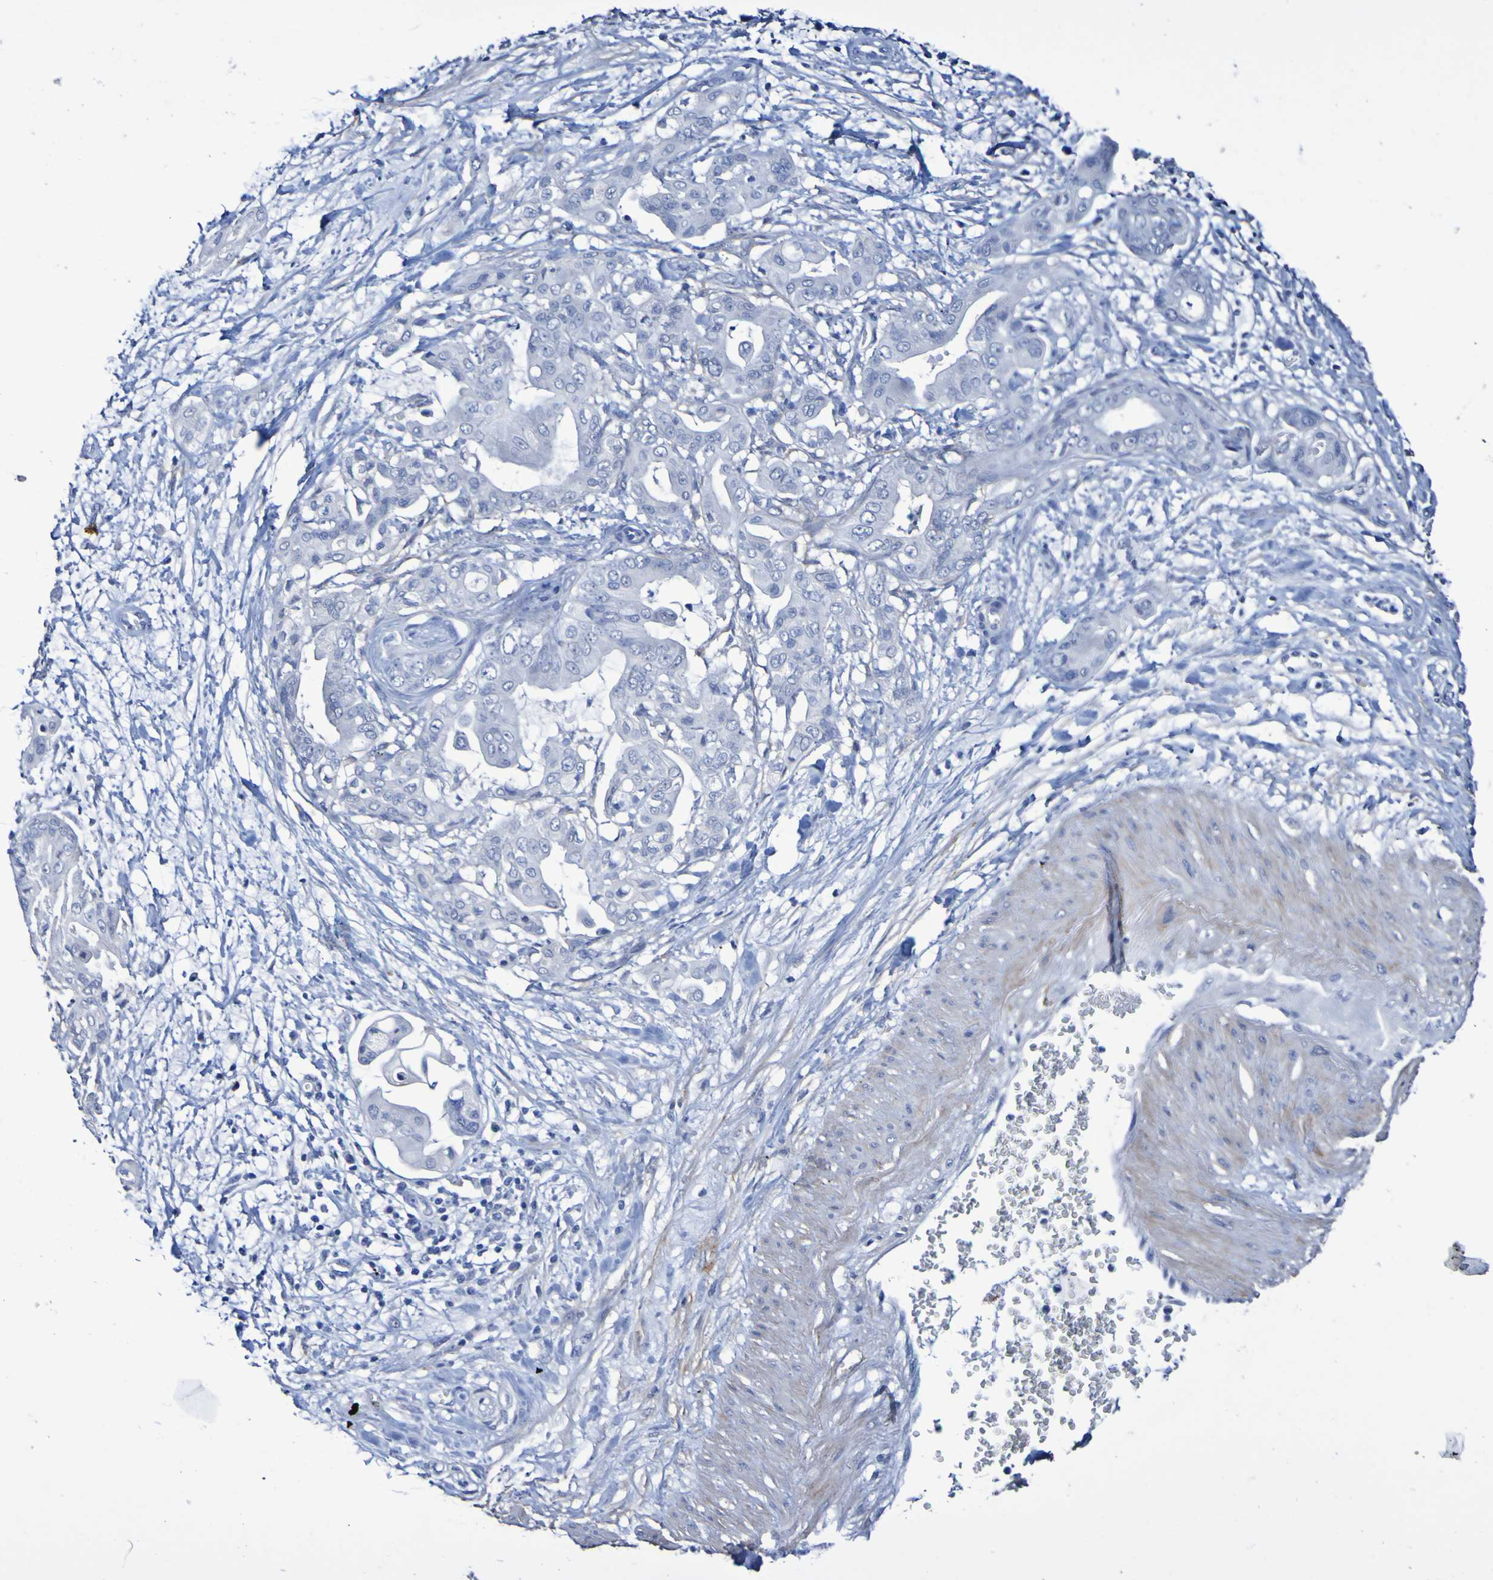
{"staining": {"intensity": "negative", "quantity": "none", "location": "none"}, "tissue": "pancreatic cancer", "cell_type": "Tumor cells", "image_type": "cancer", "snomed": [{"axis": "morphology", "description": "Adenocarcinoma, NOS"}, {"axis": "topography", "description": "Pancreas"}], "caption": "Pancreatic cancer (adenocarcinoma) stained for a protein using immunohistochemistry (IHC) exhibits no staining tumor cells.", "gene": "SGCB", "patient": {"sex": "female", "age": 75}}